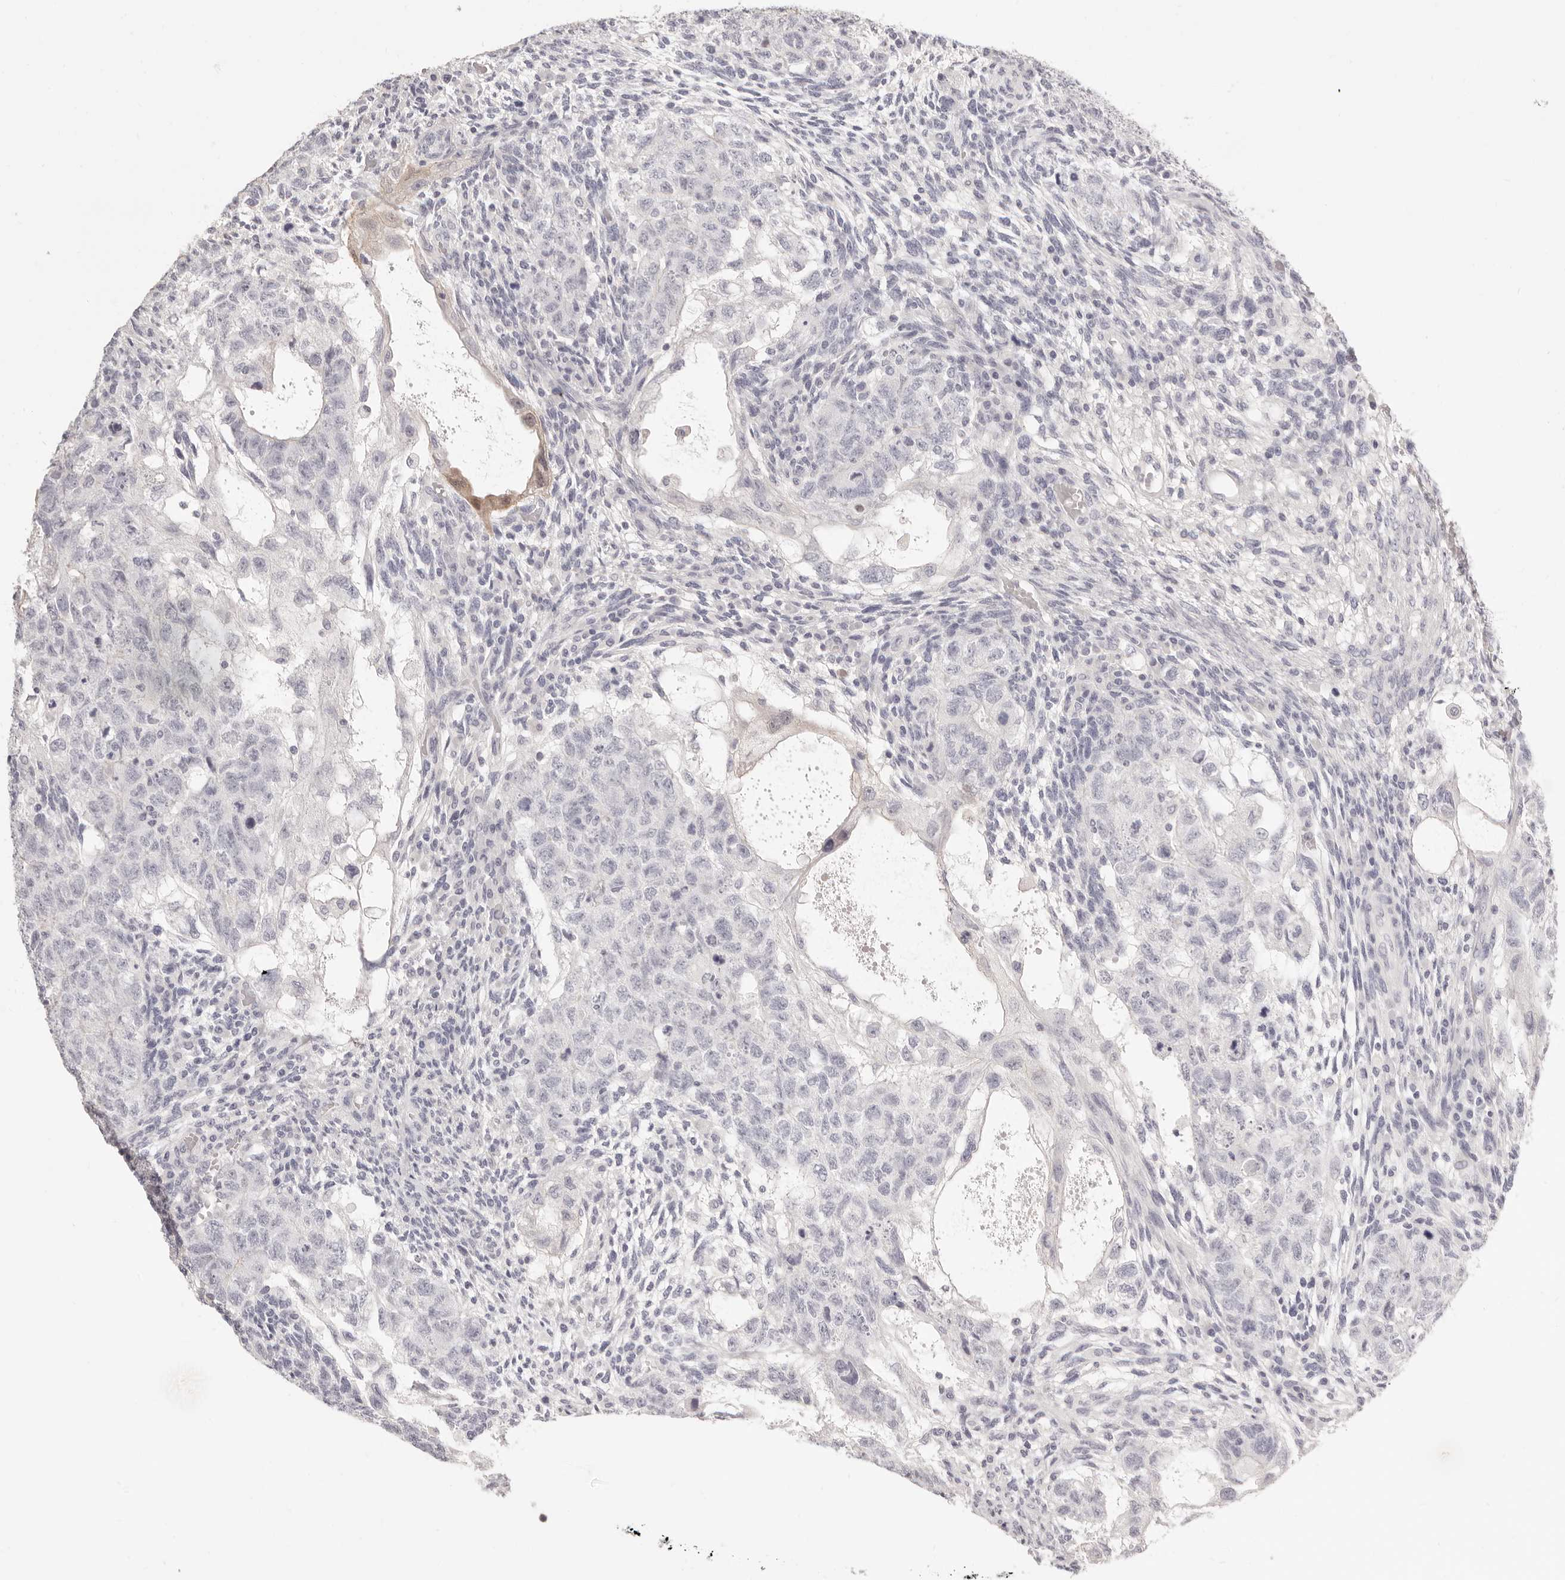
{"staining": {"intensity": "negative", "quantity": "none", "location": "none"}, "tissue": "testis cancer", "cell_type": "Tumor cells", "image_type": "cancer", "snomed": [{"axis": "morphology", "description": "Normal tissue, NOS"}, {"axis": "morphology", "description": "Carcinoma, Embryonal, NOS"}, {"axis": "topography", "description": "Testis"}], "caption": "This histopathology image is of embryonal carcinoma (testis) stained with immunohistochemistry to label a protein in brown with the nuclei are counter-stained blue. There is no expression in tumor cells.", "gene": "FABP1", "patient": {"sex": "male", "age": 36}}